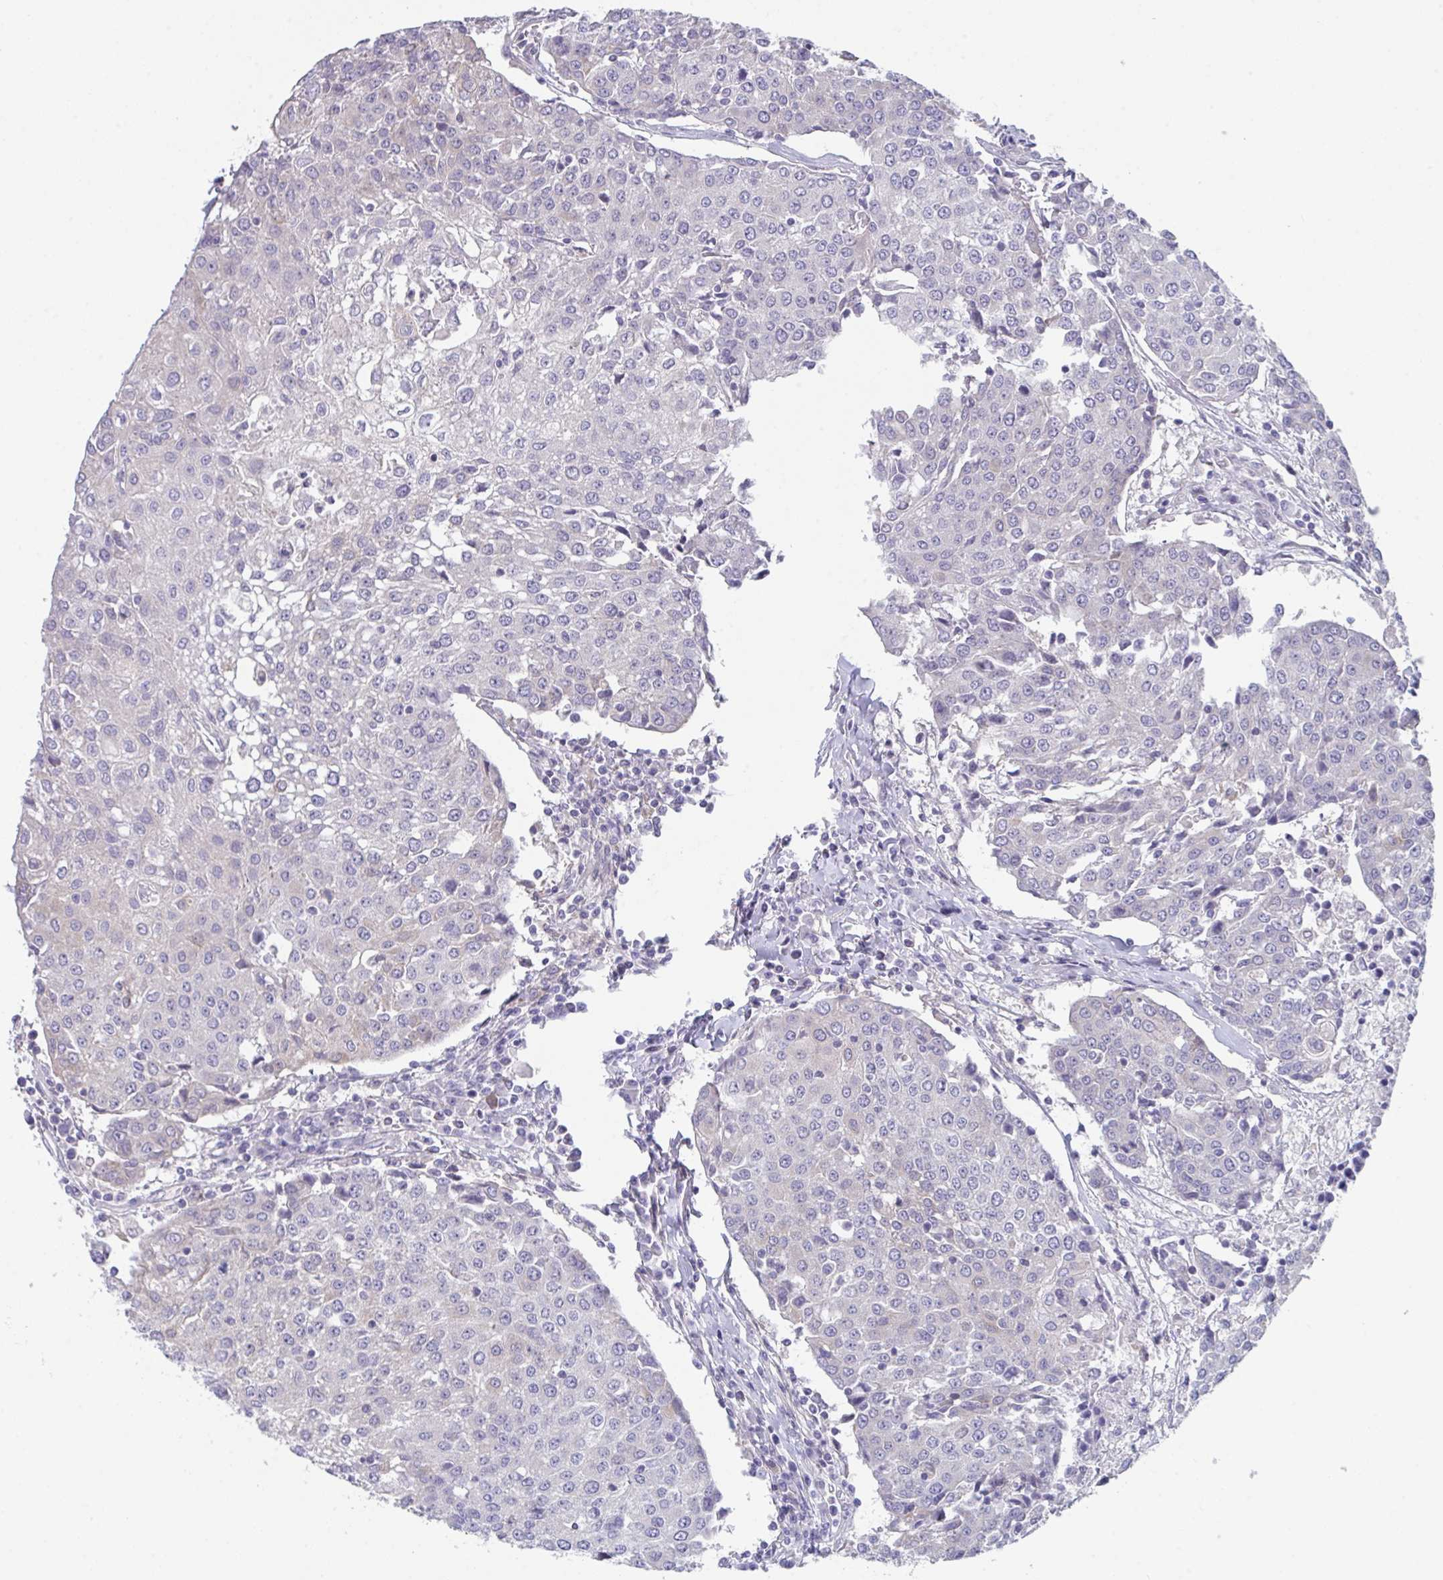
{"staining": {"intensity": "negative", "quantity": "none", "location": "none"}, "tissue": "urothelial cancer", "cell_type": "Tumor cells", "image_type": "cancer", "snomed": [{"axis": "morphology", "description": "Urothelial carcinoma, High grade"}, {"axis": "topography", "description": "Urinary bladder"}], "caption": "The histopathology image displays no significant positivity in tumor cells of urothelial cancer.", "gene": "PTPRD", "patient": {"sex": "female", "age": 85}}